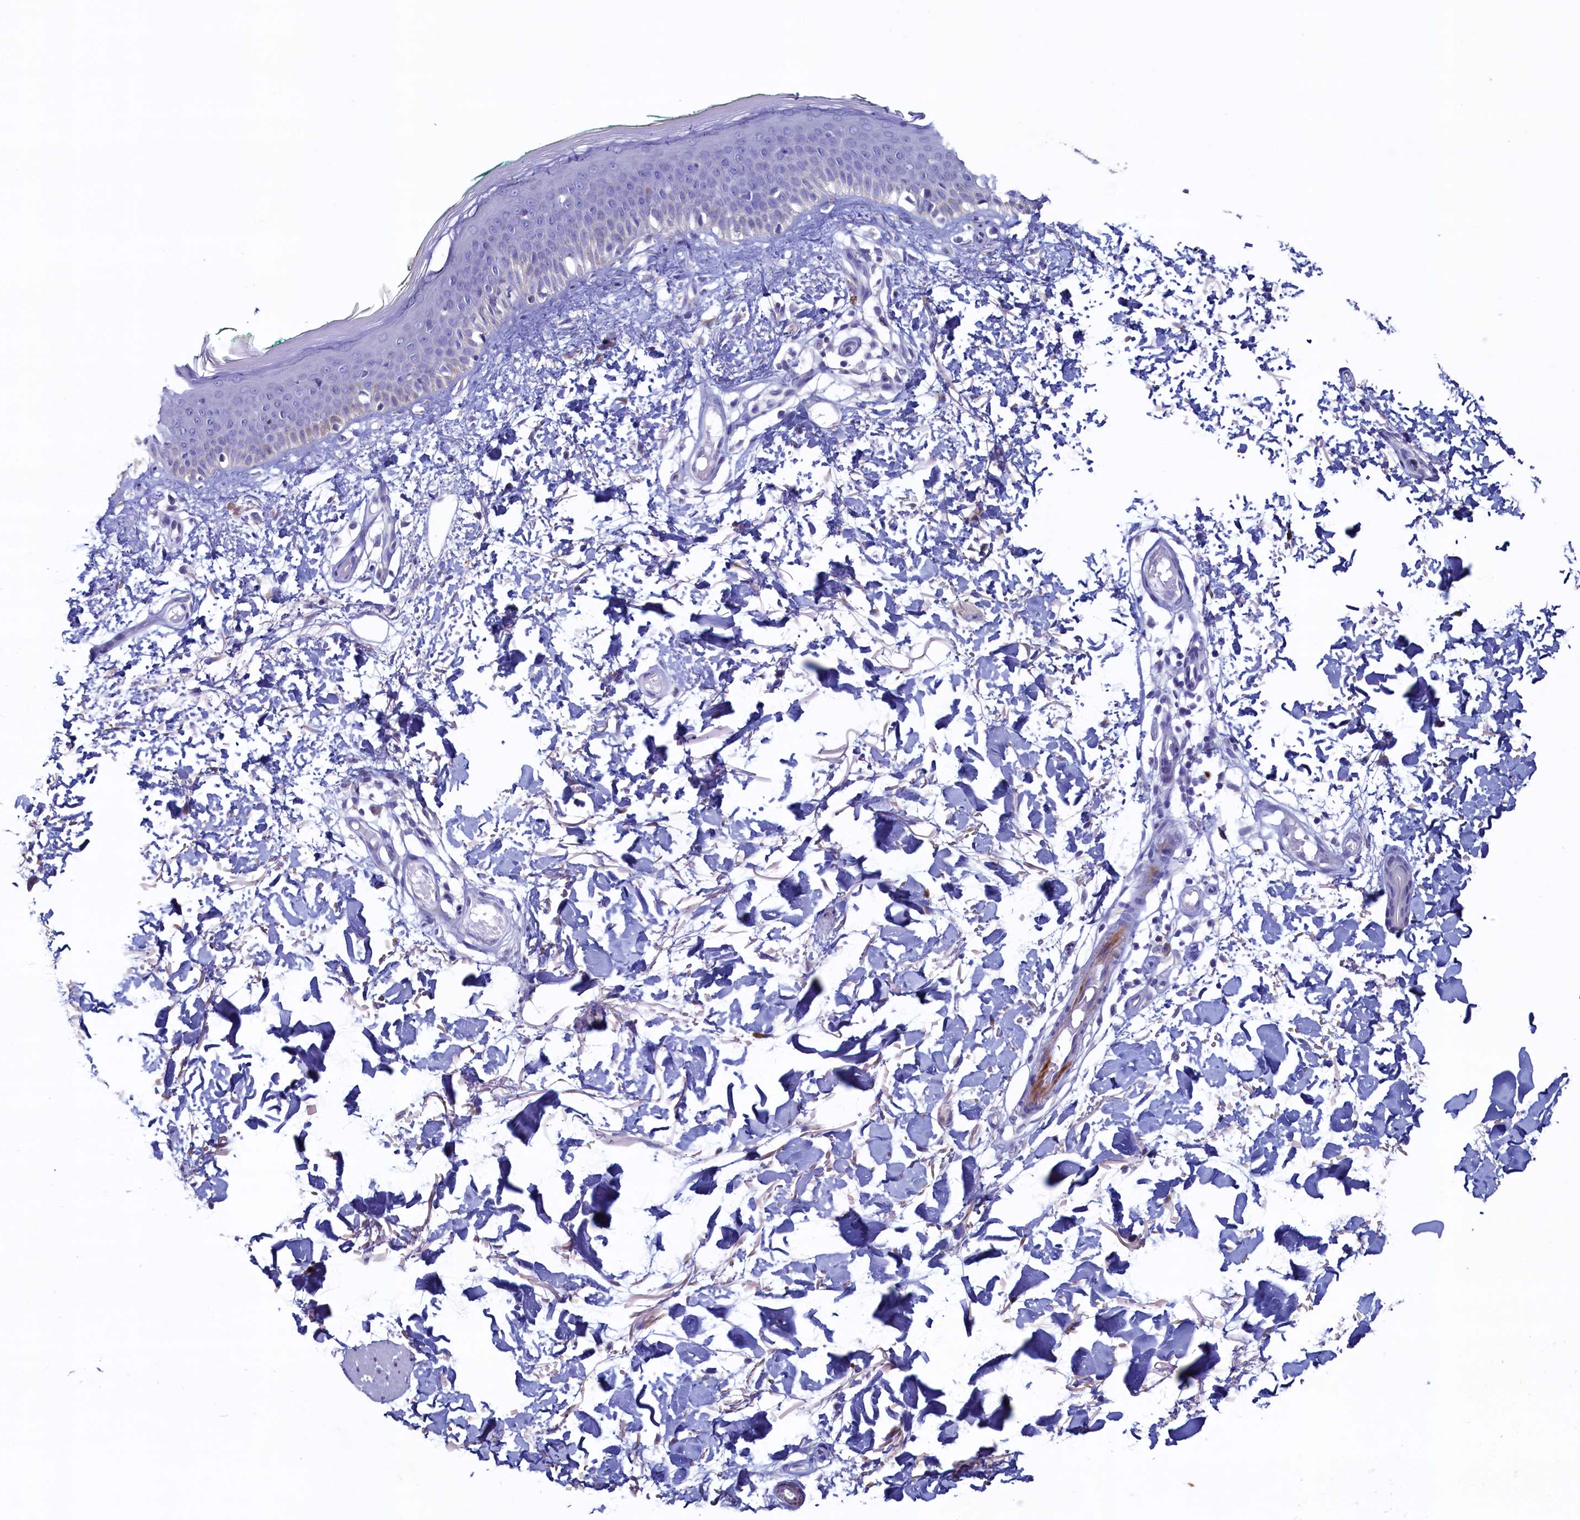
{"staining": {"intensity": "negative", "quantity": "none", "location": "none"}, "tissue": "skin", "cell_type": "Fibroblasts", "image_type": "normal", "snomed": [{"axis": "morphology", "description": "Normal tissue, NOS"}, {"axis": "topography", "description": "Skin"}], "caption": "IHC of benign skin demonstrates no staining in fibroblasts.", "gene": "CBLIF", "patient": {"sex": "male", "age": 62}}